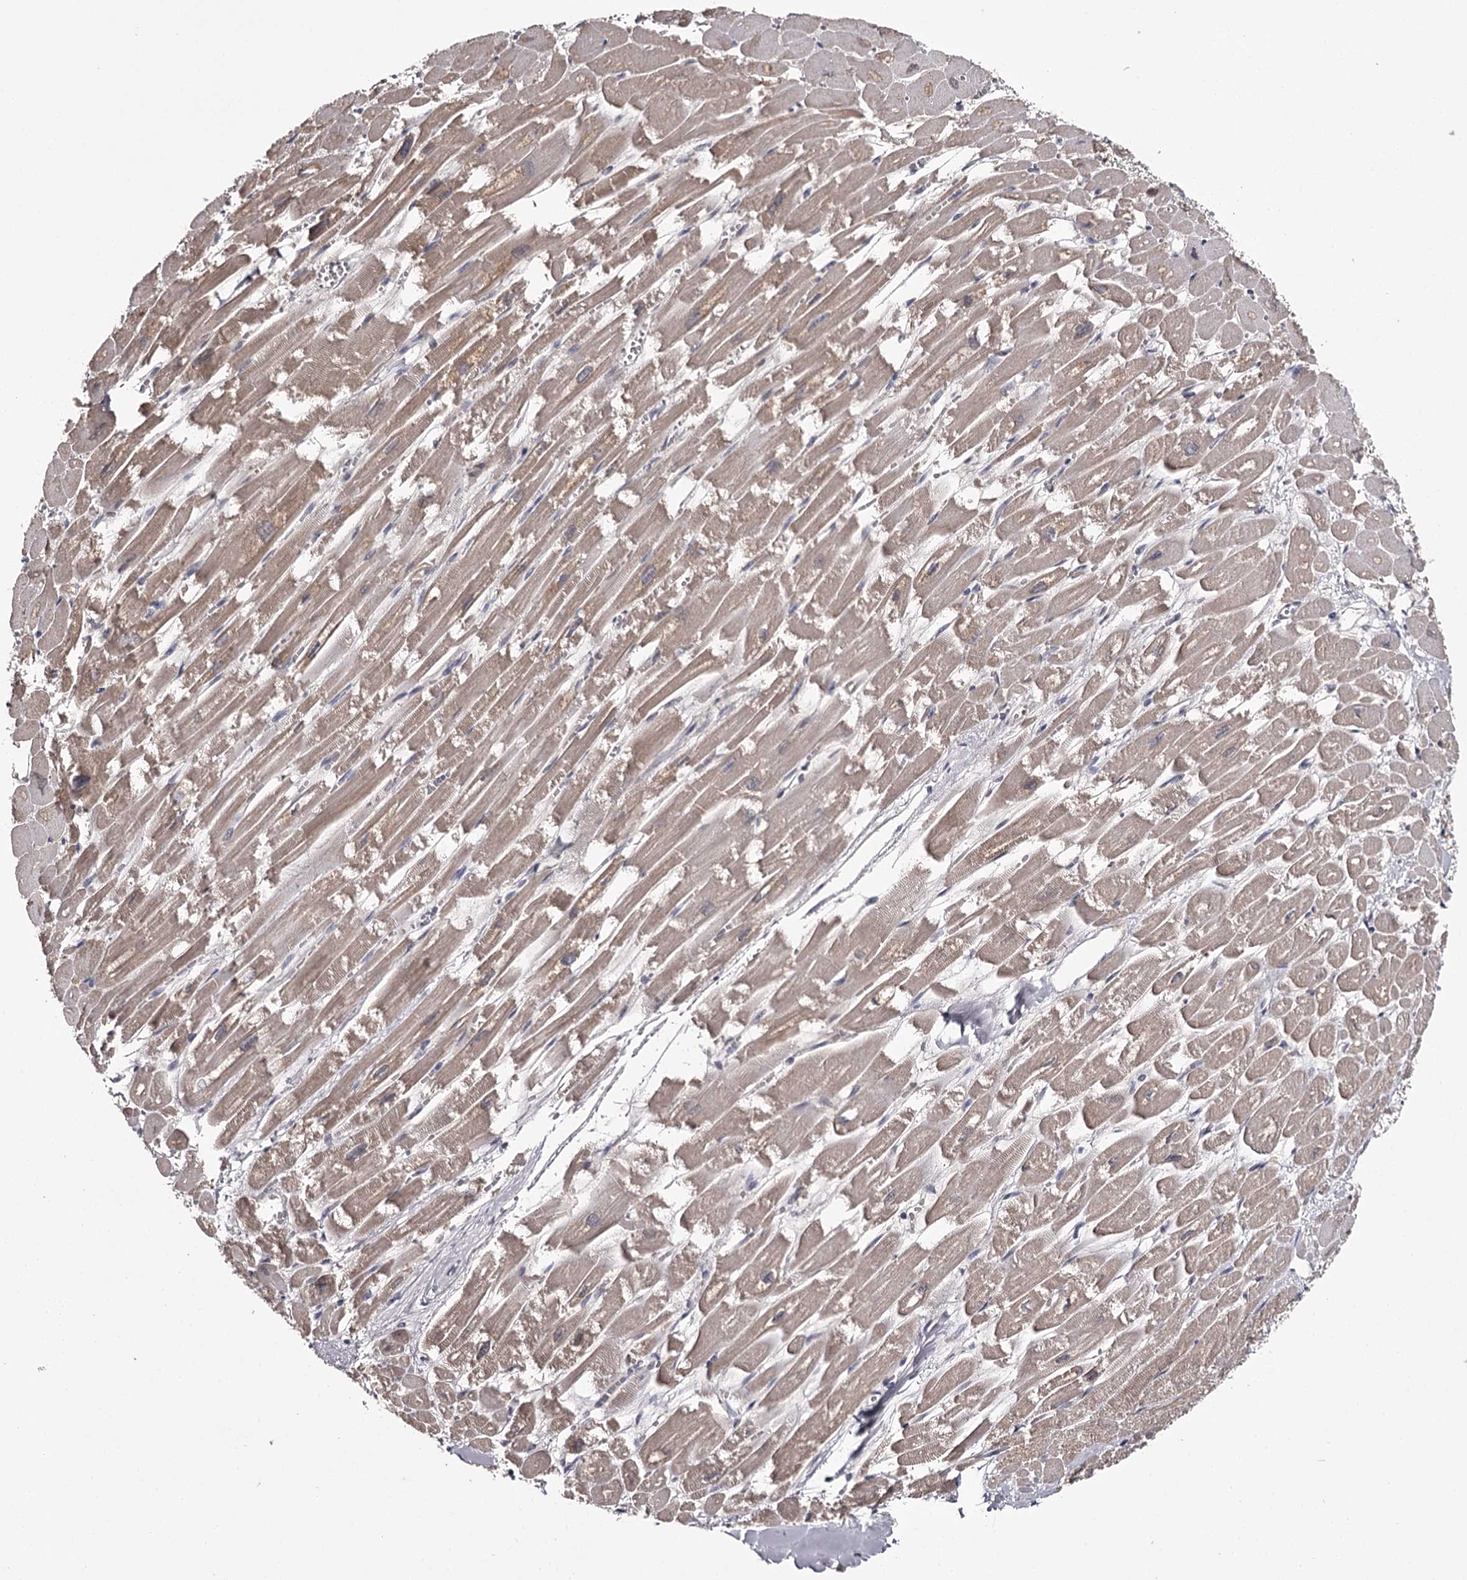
{"staining": {"intensity": "weak", "quantity": "25%-75%", "location": "cytoplasmic/membranous"}, "tissue": "heart muscle", "cell_type": "Cardiomyocytes", "image_type": "normal", "snomed": [{"axis": "morphology", "description": "Normal tissue, NOS"}, {"axis": "topography", "description": "Heart"}], "caption": "A histopathology image of human heart muscle stained for a protein displays weak cytoplasmic/membranous brown staining in cardiomyocytes.", "gene": "PRM2", "patient": {"sex": "male", "age": 54}}